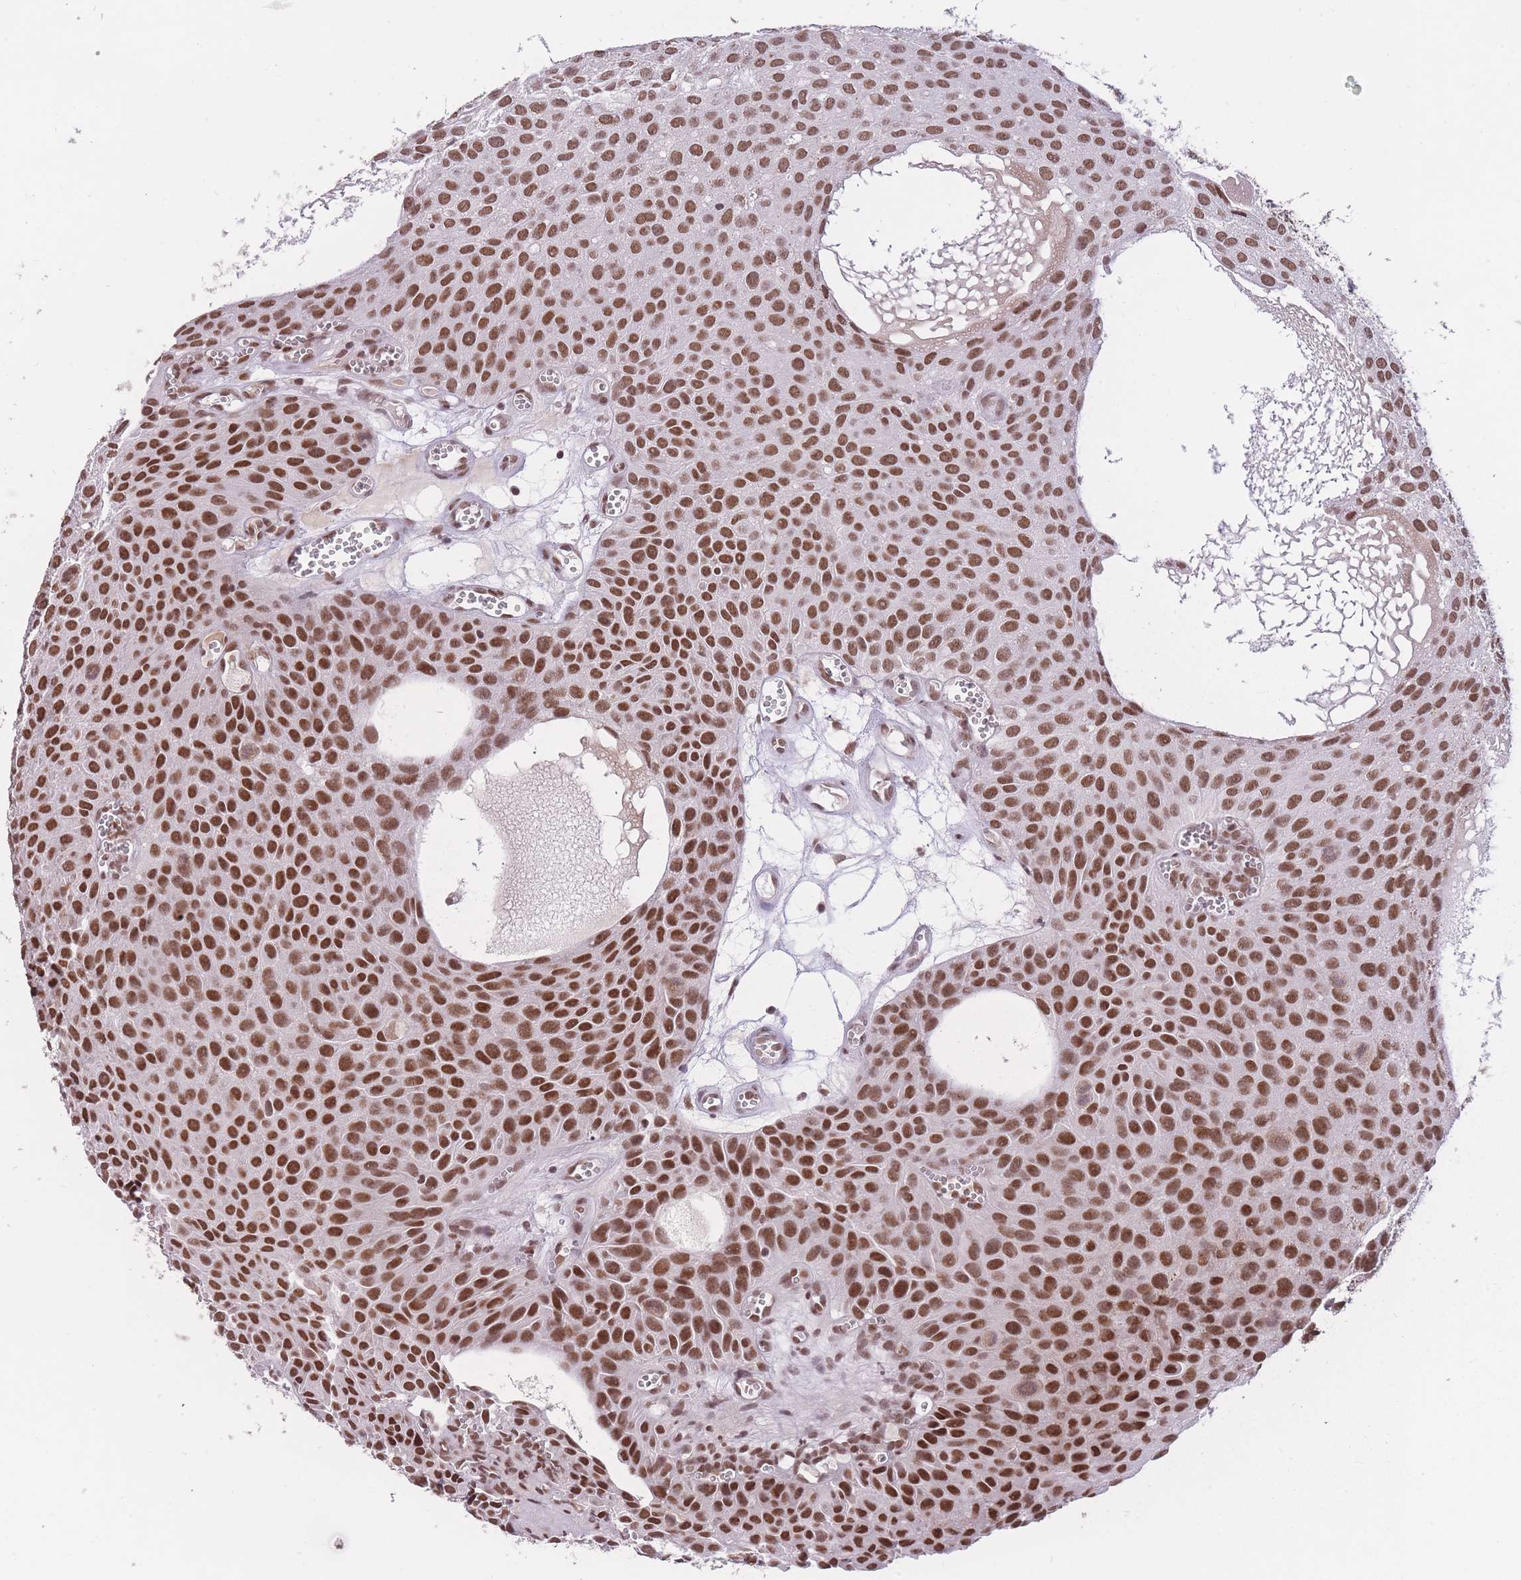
{"staining": {"intensity": "strong", "quantity": ">75%", "location": "nuclear"}, "tissue": "urothelial cancer", "cell_type": "Tumor cells", "image_type": "cancer", "snomed": [{"axis": "morphology", "description": "Urothelial carcinoma, Low grade"}, {"axis": "topography", "description": "Urinary bladder"}], "caption": "Immunohistochemical staining of human low-grade urothelial carcinoma exhibits strong nuclear protein positivity in approximately >75% of tumor cells.", "gene": "HNRNPUL1", "patient": {"sex": "male", "age": 88}}